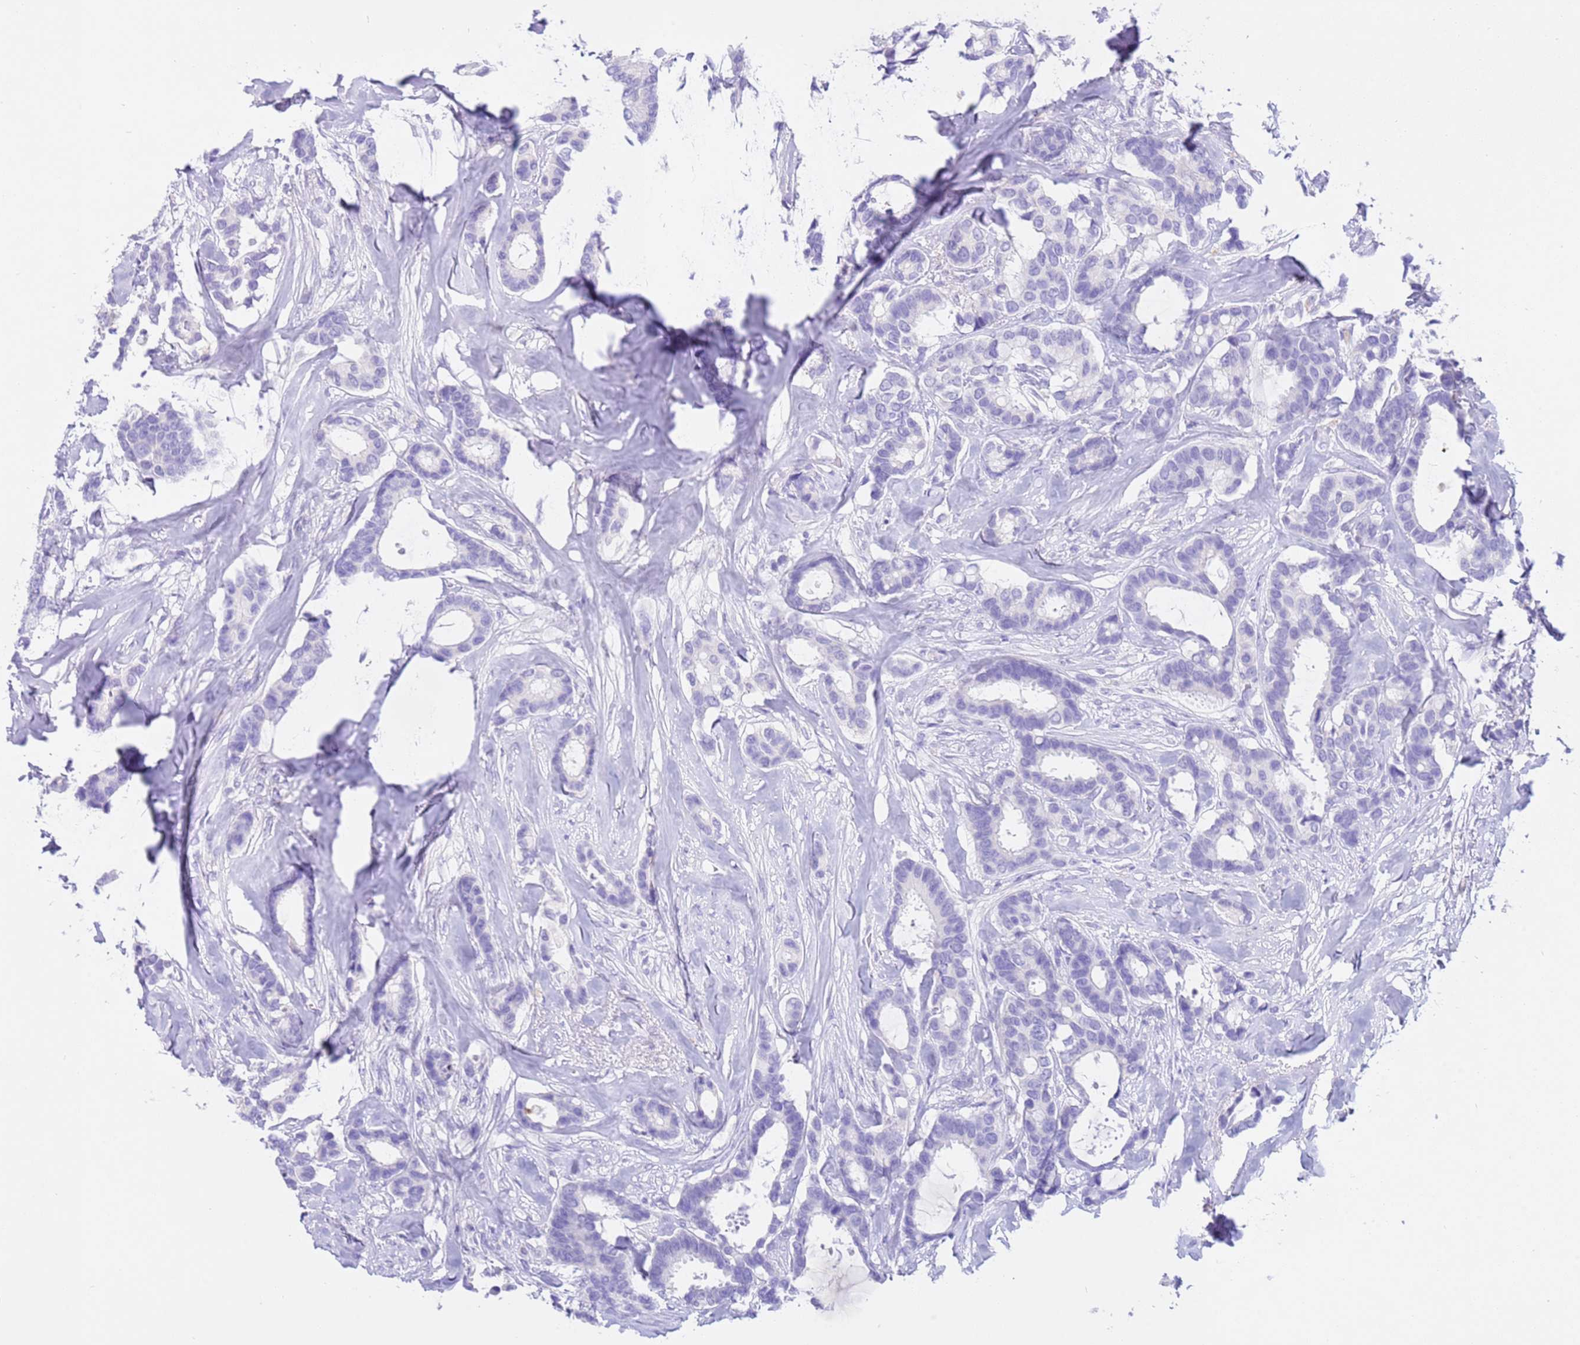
{"staining": {"intensity": "negative", "quantity": "none", "location": "none"}, "tissue": "breast cancer", "cell_type": "Tumor cells", "image_type": "cancer", "snomed": [{"axis": "morphology", "description": "Duct carcinoma"}, {"axis": "topography", "description": "Breast"}], "caption": "There is no significant positivity in tumor cells of breast cancer. The staining was performed using DAB (3,3'-diaminobenzidine) to visualize the protein expression in brown, while the nuclei were stained in blue with hematoxylin (Magnification: 20x).", "gene": "CPB1", "patient": {"sex": "female", "age": 87}}